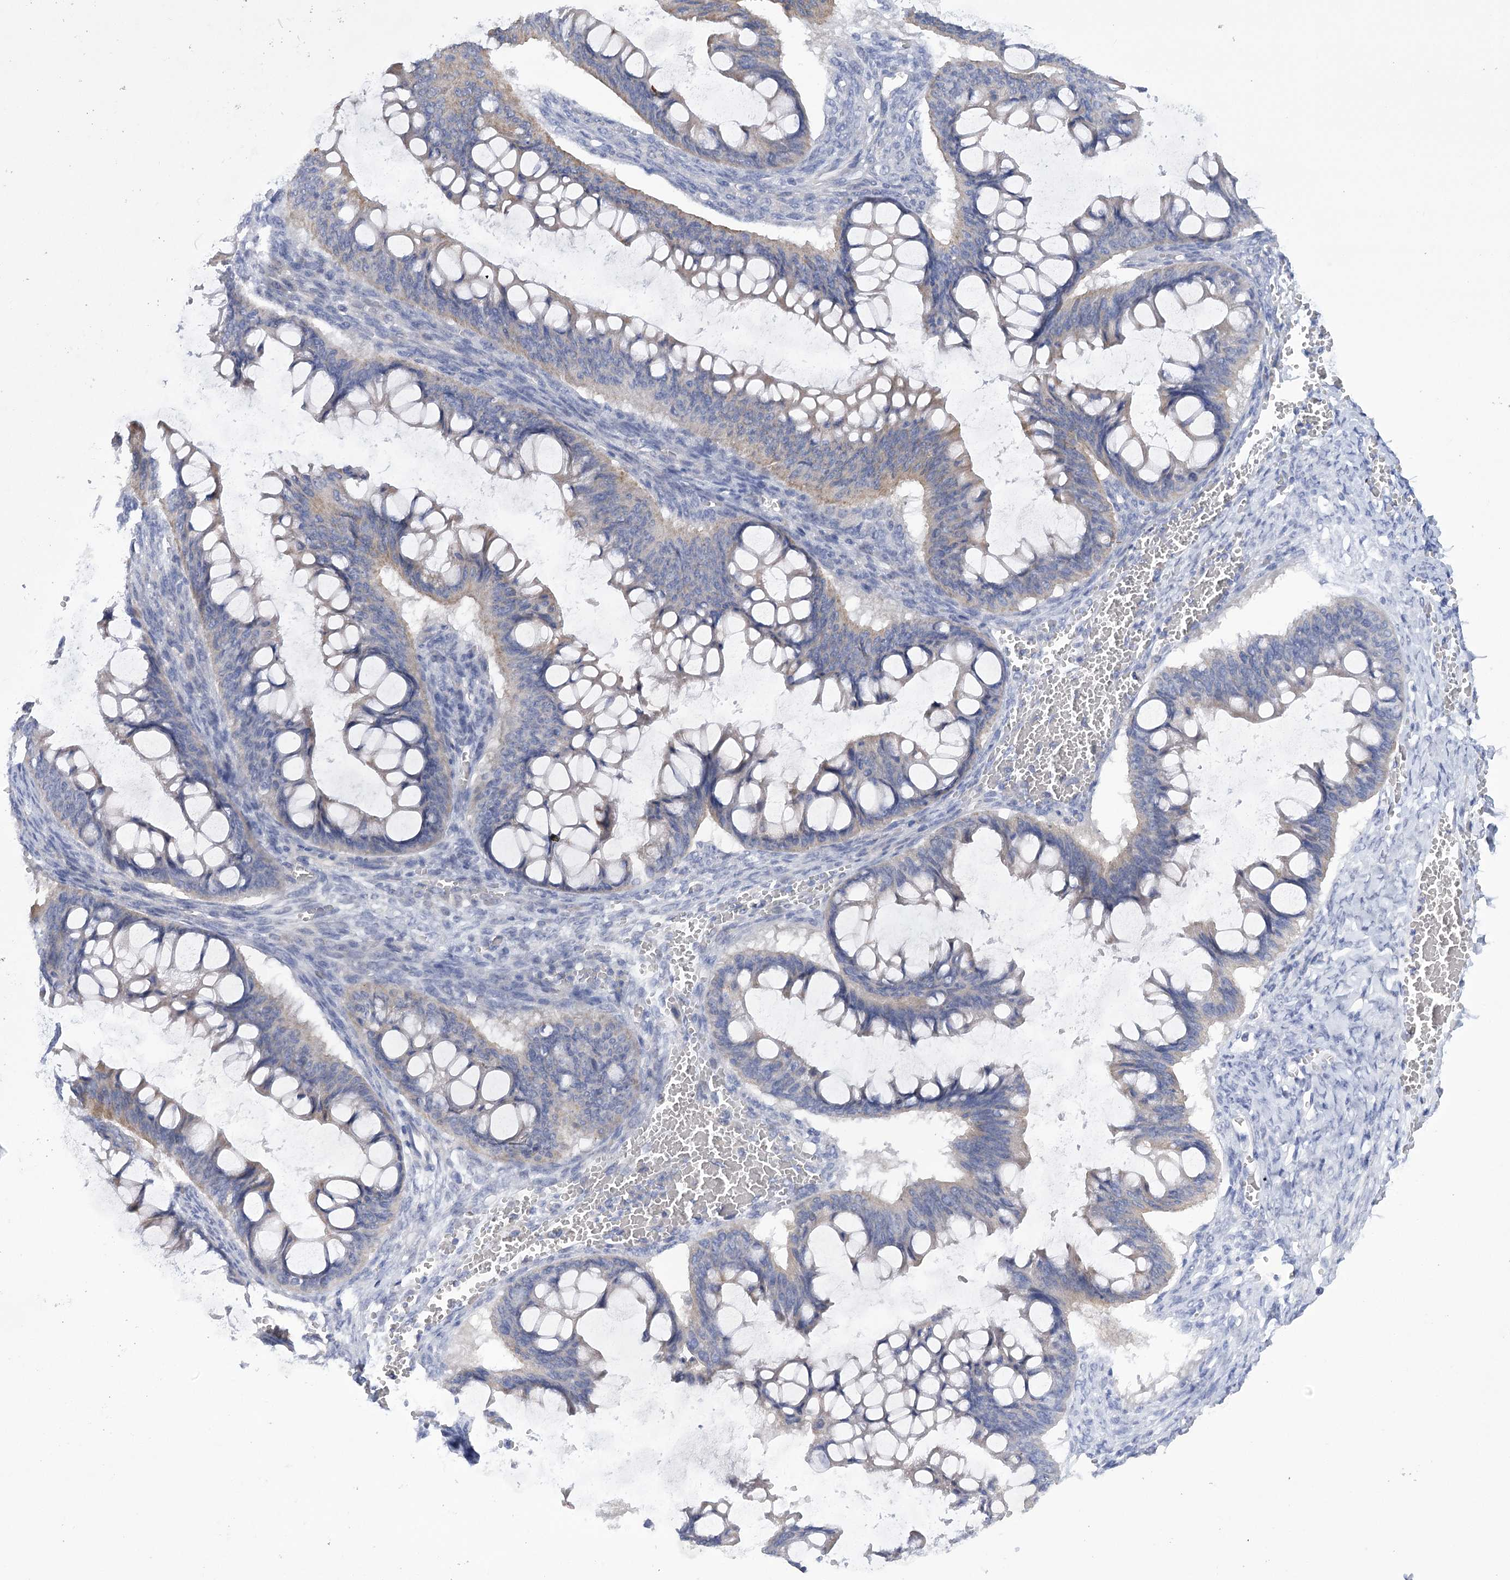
{"staining": {"intensity": "weak", "quantity": "<25%", "location": "cytoplasmic/membranous"}, "tissue": "ovarian cancer", "cell_type": "Tumor cells", "image_type": "cancer", "snomed": [{"axis": "morphology", "description": "Cystadenocarcinoma, mucinous, NOS"}, {"axis": "topography", "description": "Ovary"}], "caption": "Protein analysis of ovarian cancer reveals no significant positivity in tumor cells. The staining is performed using DAB brown chromogen with nuclei counter-stained in using hematoxylin.", "gene": "DCUN1D1", "patient": {"sex": "female", "age": 73}}